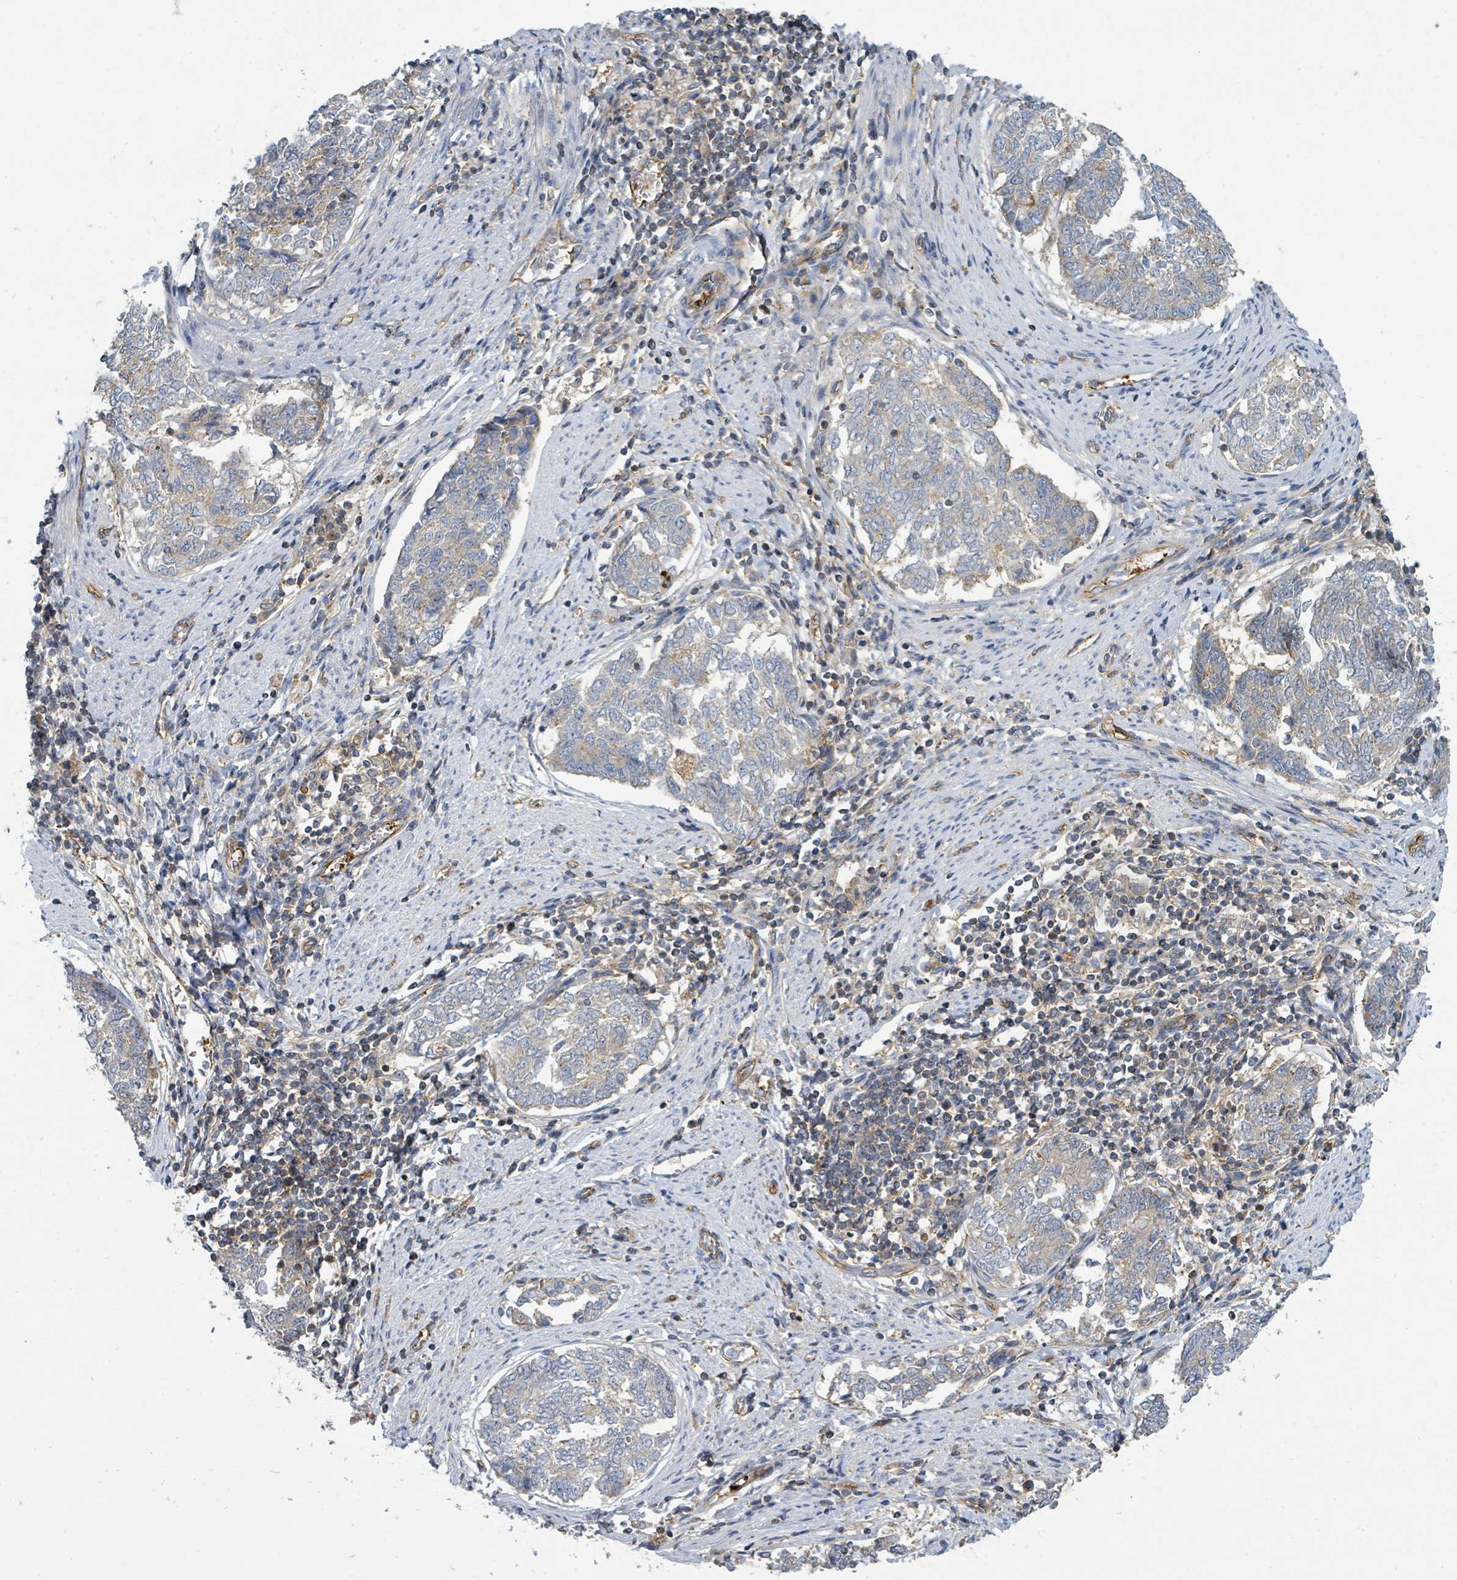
{"staining": {"intensity": "weak", "quantity": "<25%", "location": "cytoplasmic/membranous"}, "tissue": "endometrial cancer", "cell_type": "Tumor cells", "image_type": "cancer", "snomed": [{"axis": "morphology", "description": "Adenocarcinoma, NOS"}, {"axis": "topography", "description": "Endometrium"}], "caption": "A high-resolution image shows immunohistochemistry (IHC) staining of adenocarcinoma (endometrial), which reveals no significant positivity in tumor cells.", "gene": "BOLA2B", "patient": {"sex": "female", "age": 80}}